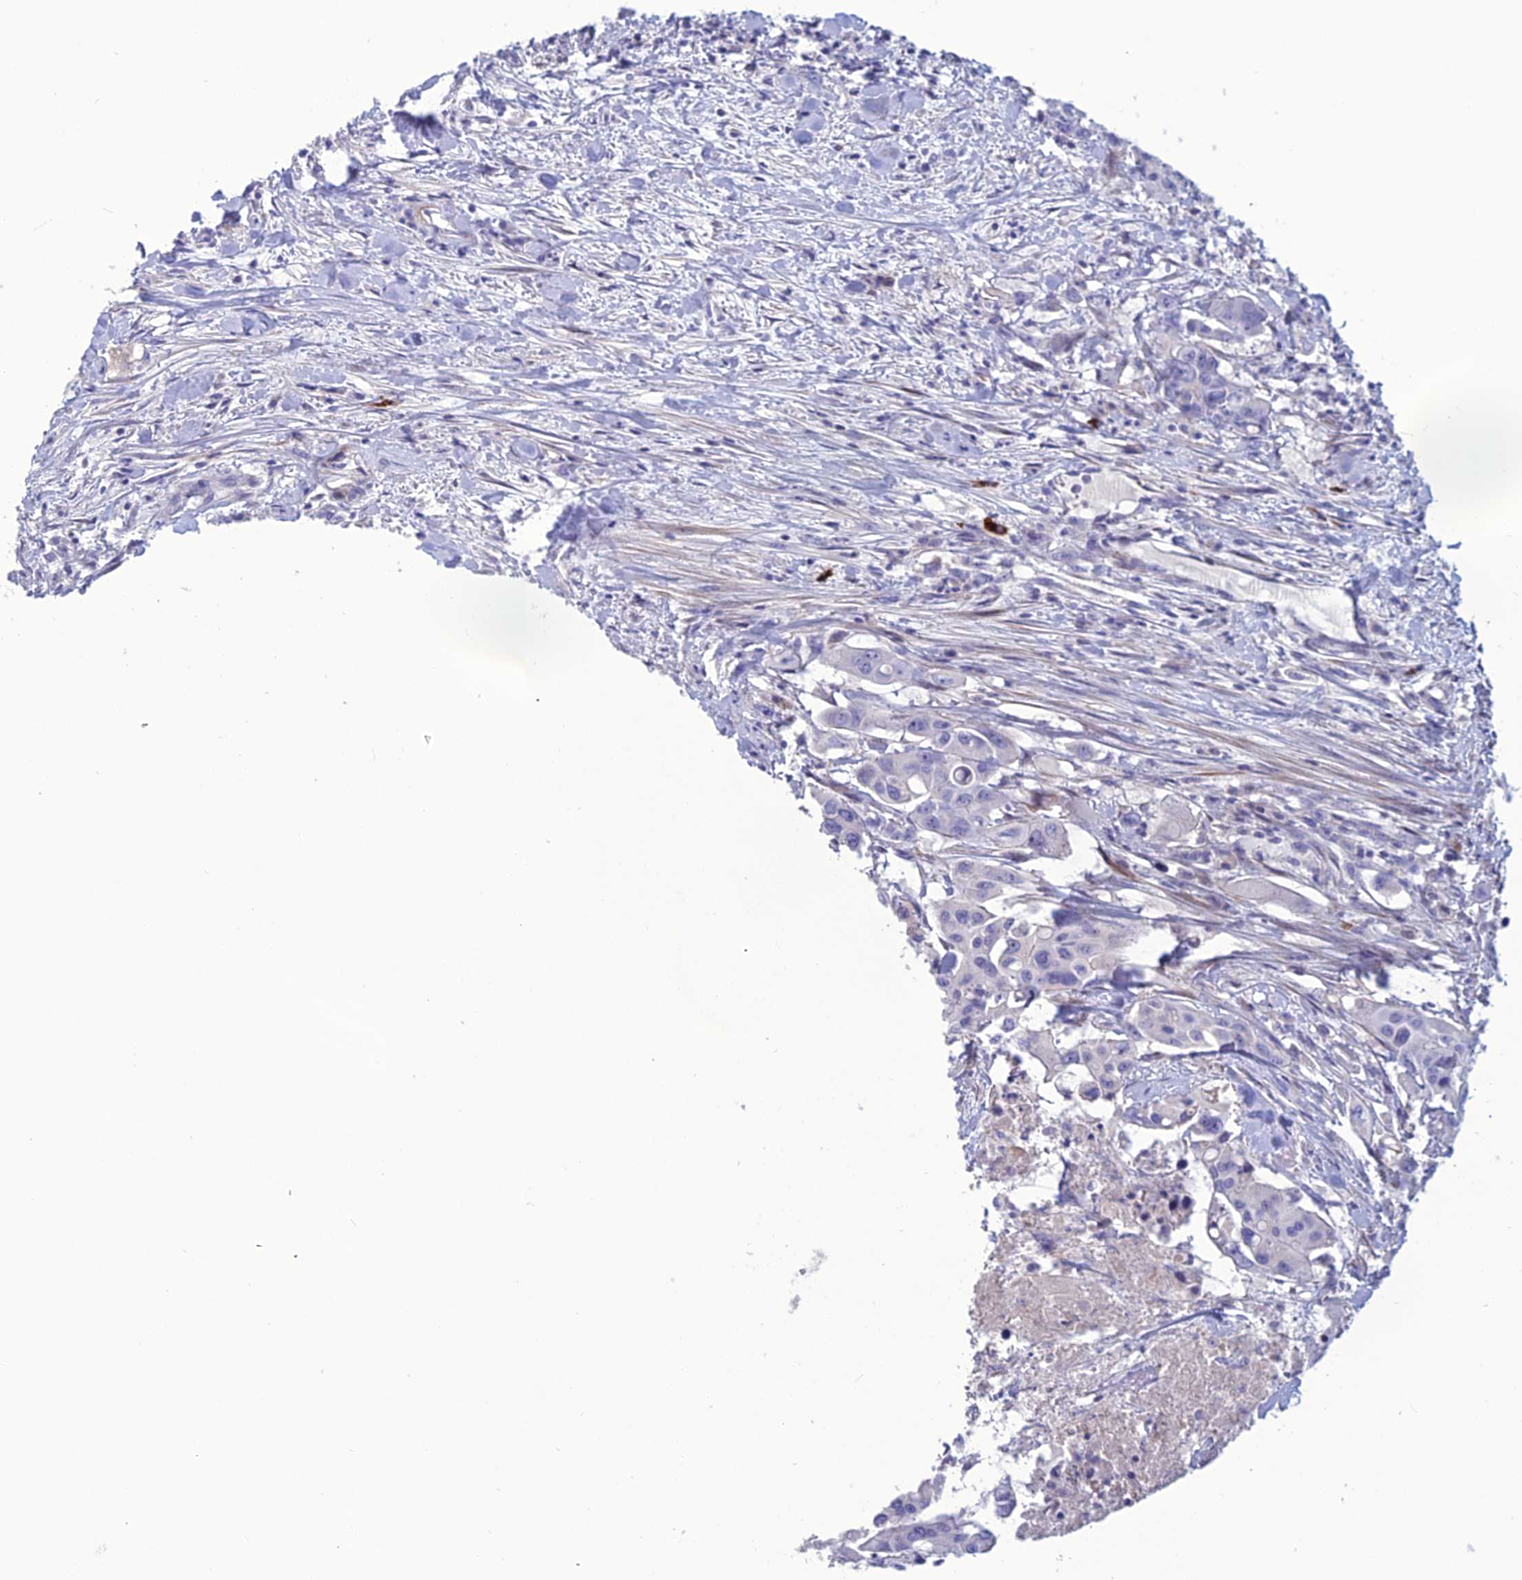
{"staining": {"intensity": "negative", "quantity": "none", "location": "none"}, "tissue": "colorectal cancer", "cell_type": "Tumor cells", "image_type": "cancer", "snomed": [{"axis": "morphology", "description": "Adenocarcinoma, NOS"}, {"axis": "topography", "description": "Colon"}], "caption": "The photomicrograph reveals no staining of tumor cells in colorectal cancer (adenocarcinoma).", "gene": "OR56B1", "patient": {"sex": "male", "age": 77}}